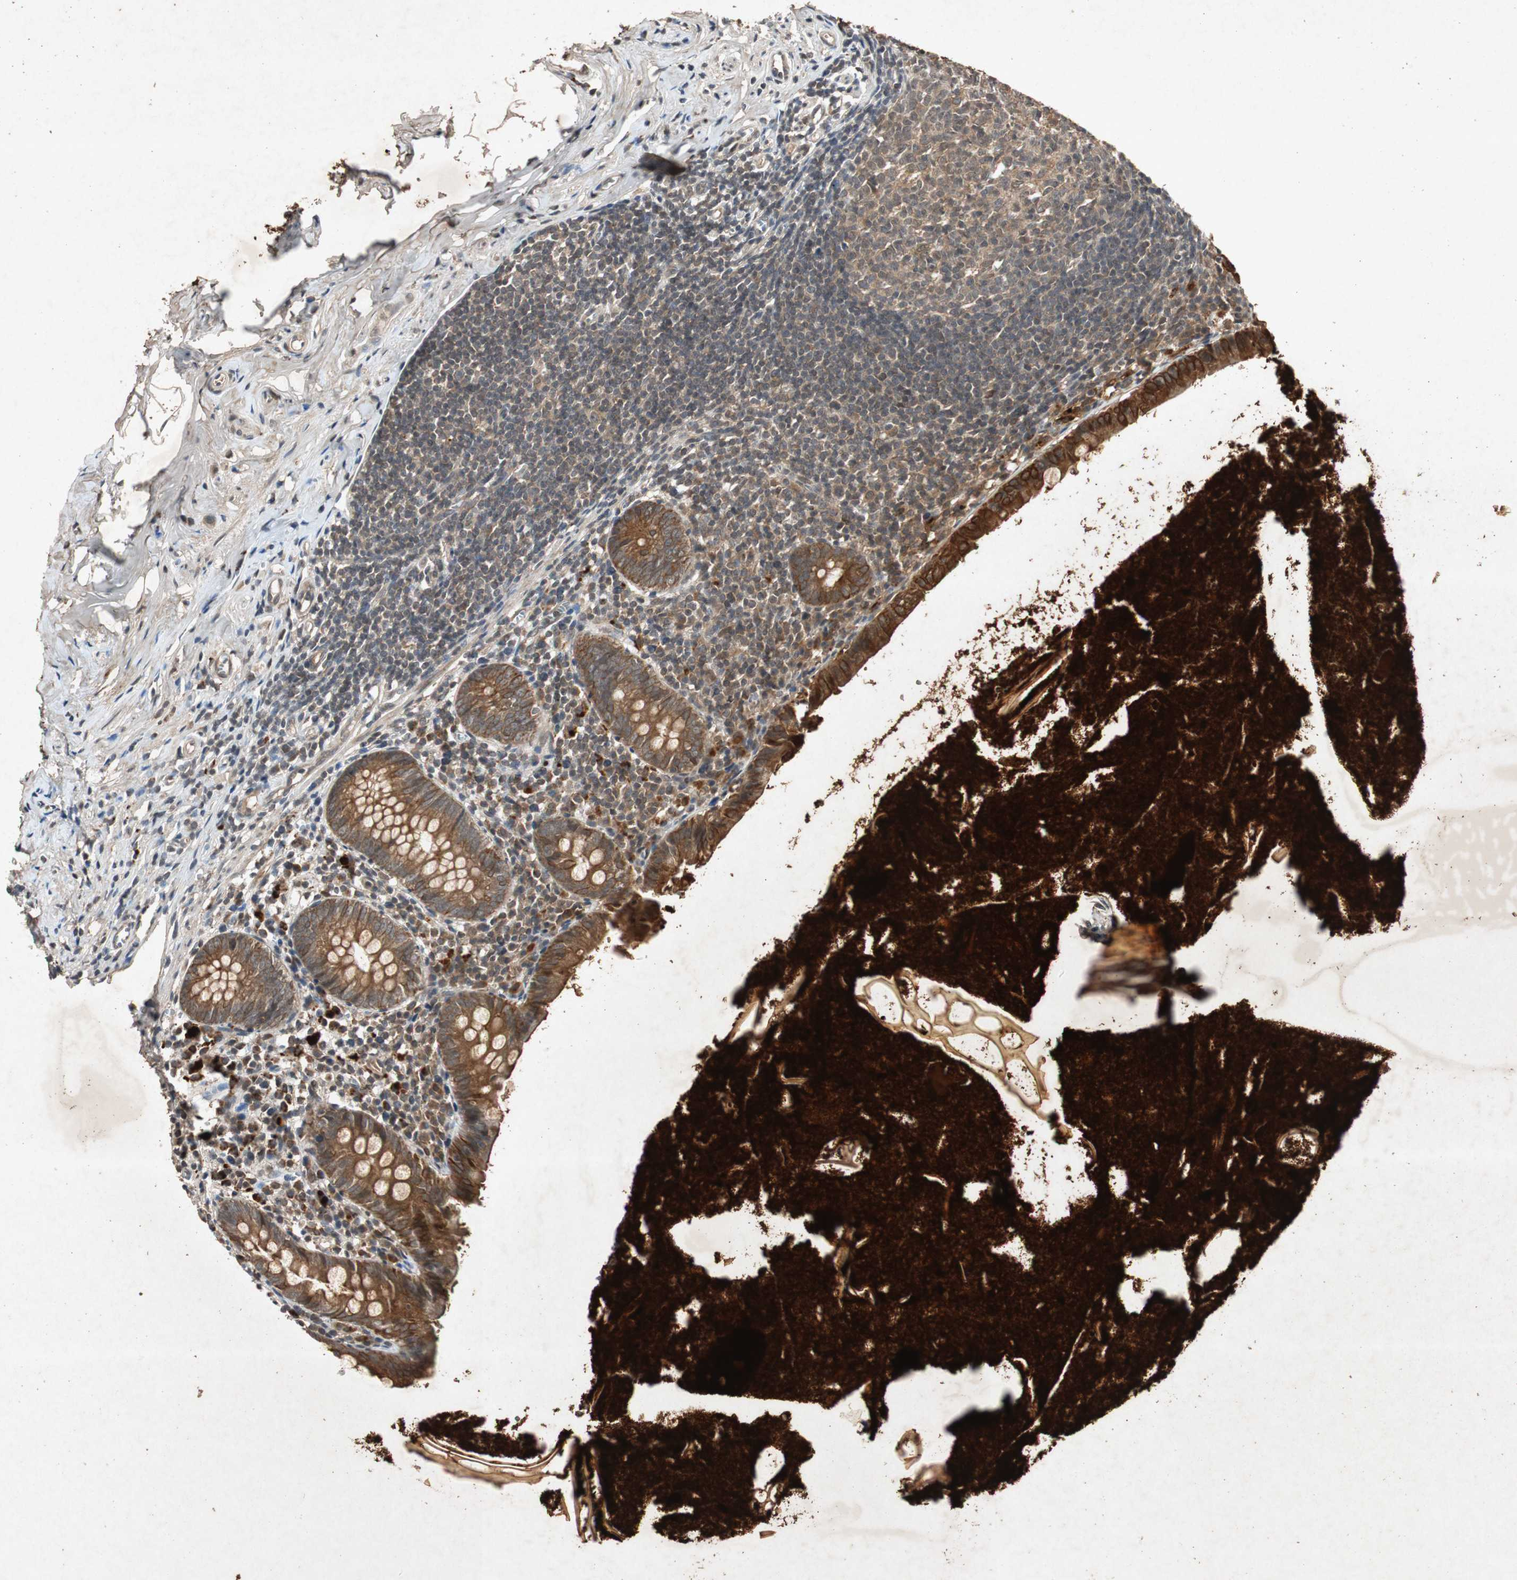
{"staining": {"intensity": "strong", "quantity": ">75%", "location": "cytoplasmic/membranous"}, "tissue": "appendix", "cell_type": "Glandular cells", "image_type": "normal", "snomed": [{"axis": "morphology", "description": "Normal tissue, NOS"}, {"axis": "topography", "description": "Appendix"}], "caption": "Protein expression analysis of benign appendix displays strong cytoplasmic/membranous expression in about >75% of glandular cells. (Stains: DAB in brown, nuclei in blue, Microscopy: brightfield microscopy at high magnification).", "gene": "SLIT2", "patient": {"sex": "male", "age": 52}}